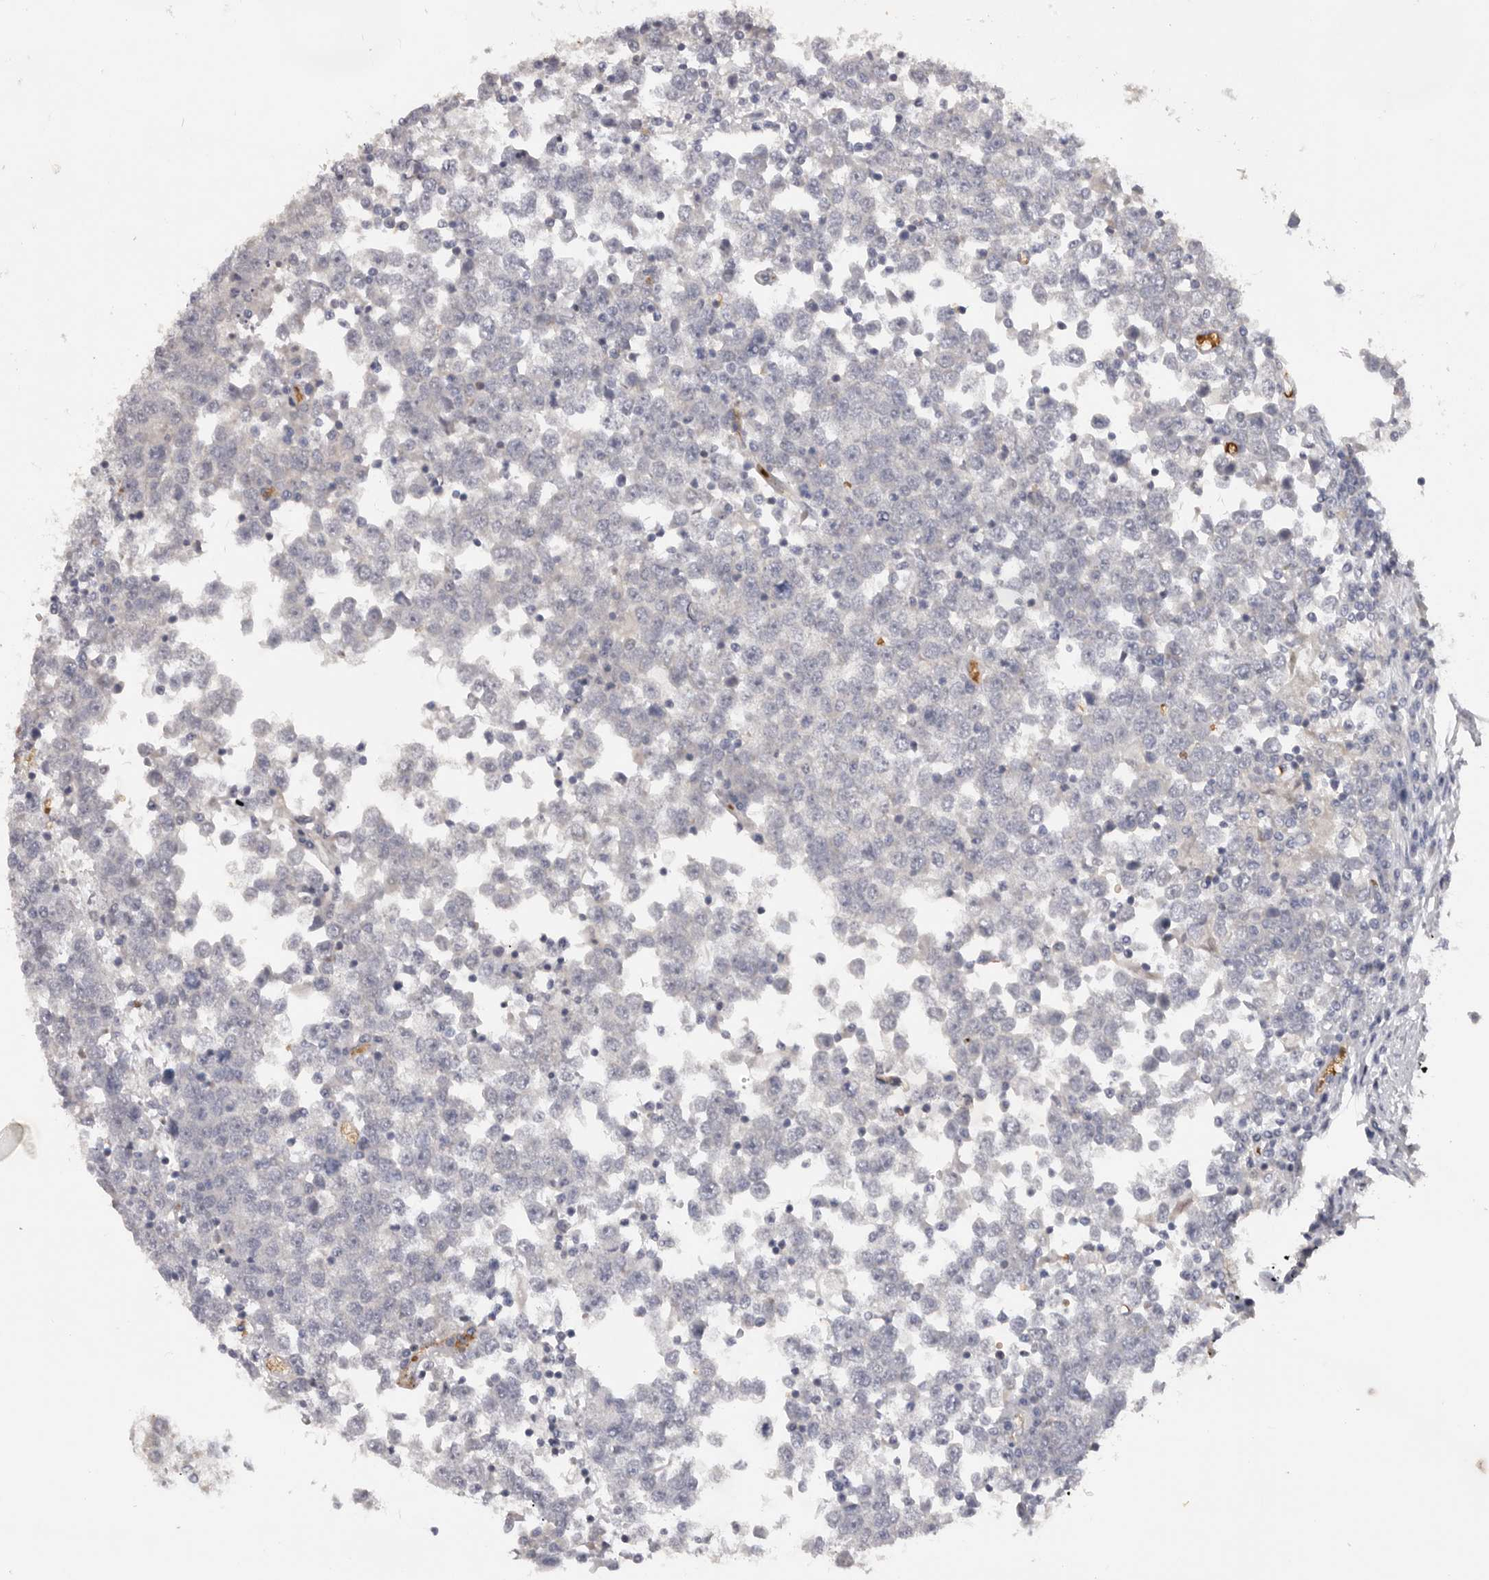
{"staining": {"intensity": "negative", "quantity": "none", "location": "none"}, "tissue": "testis cancer", "cell_type": "Tumor cells", "image_type": "cancer", "snomed": [{"axis": "morphology", "description": "Seminoma, NOS"}, {"axis": "topography", "description": "Testis"}], "caption": "The photomicrograph exhibits no significant positivity in tumor cells of testis cancer. The staining is performed using DAB brown chromogen with nuclei counter-stained in using hematoxylin.", "gene": "TNR", "patient": {"sex": "male", "age": 65}}